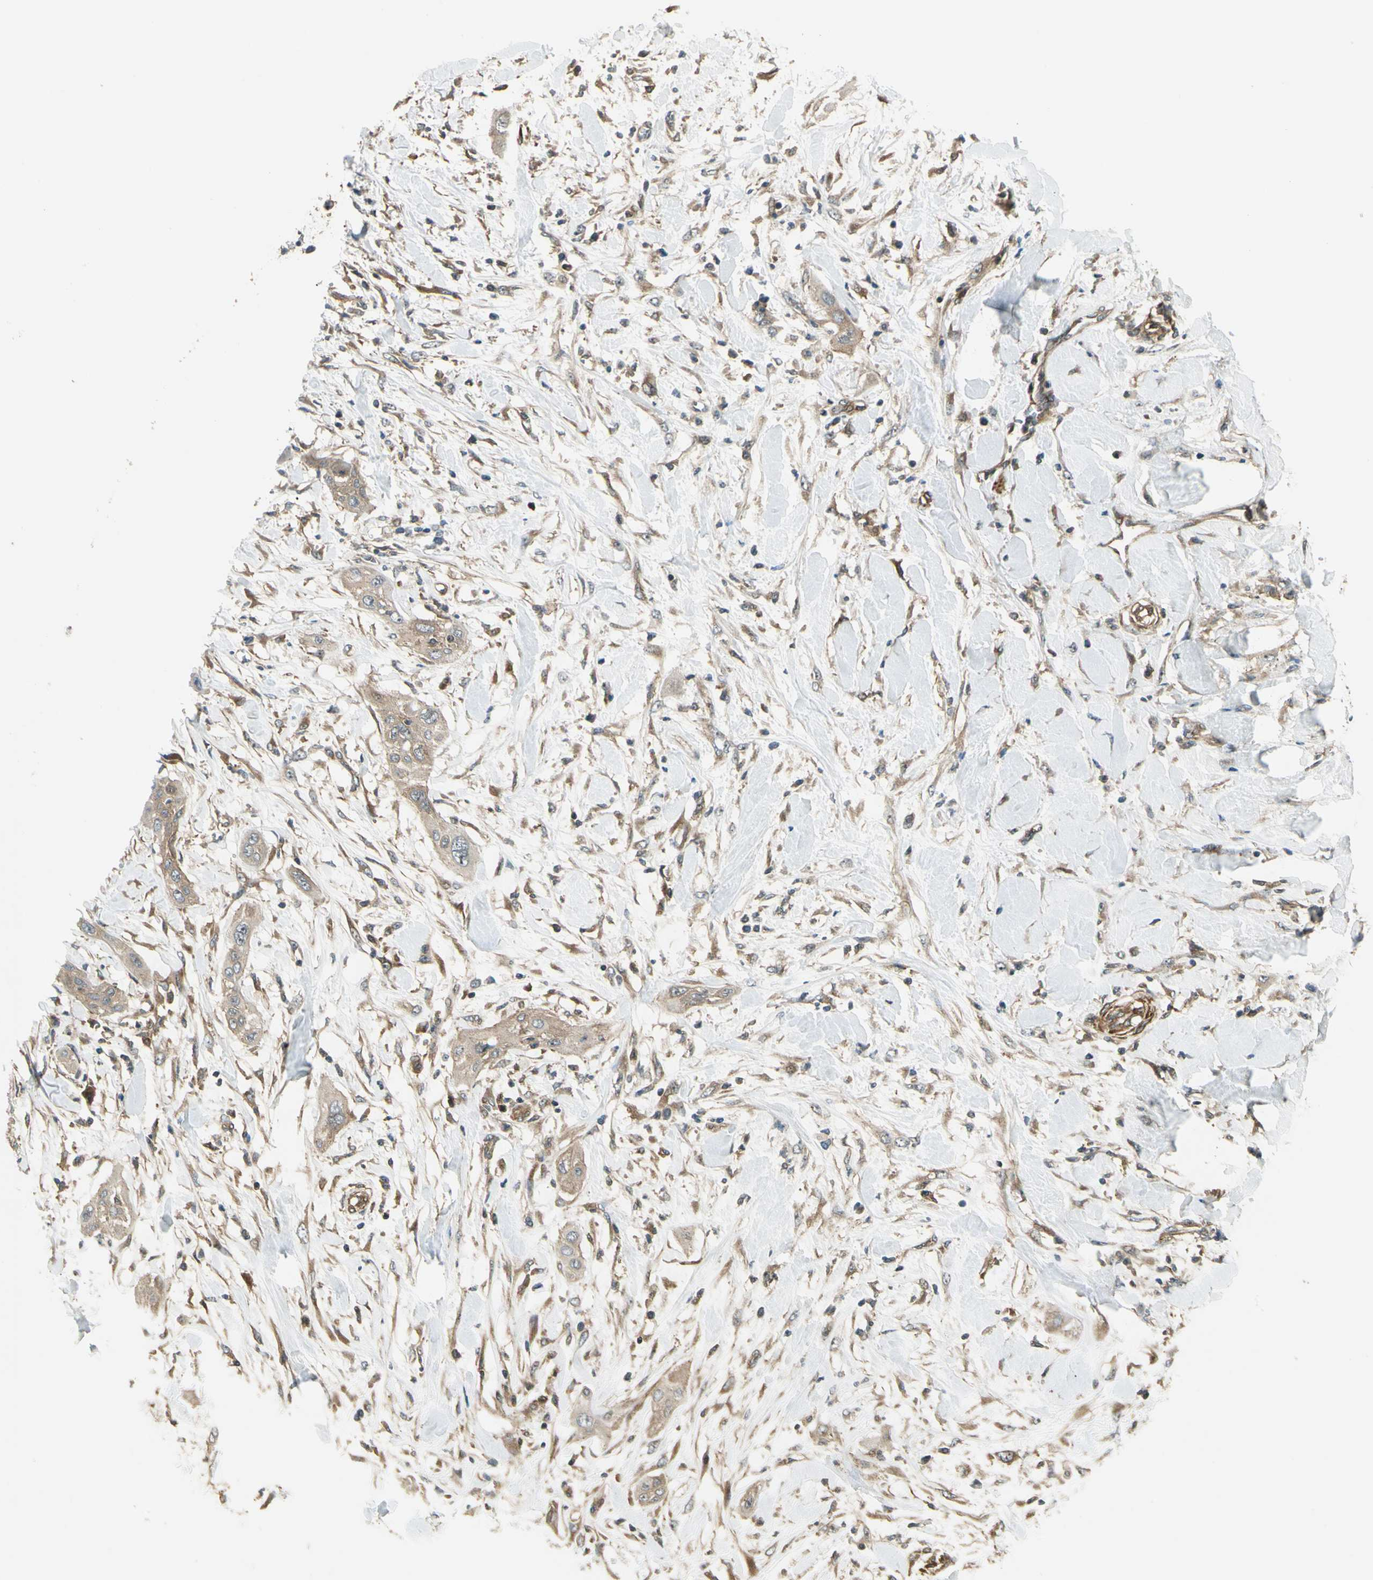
{"staining": {"intensity": "weak", "quantity": ">75%", "location": "cytoplasmic/membranous"}, "tissue": "lung cancer", "cell_type": "Tumor cells", "image_type": "cancer", "snomed": [{"axis": "morphology", "description": "Squamous cell carcinoma, NOS"}, {"axis": "topography", "description": "Lung"}], "caption": "Immunohistochemical staining of squamous cell carcinoma (lung) exhibits low levels of weak cytoplasmic/membranous expression in about >75% of tumor cells.", "gene": "FKBP15", "patient": {"sex": "female", "age": 47}}